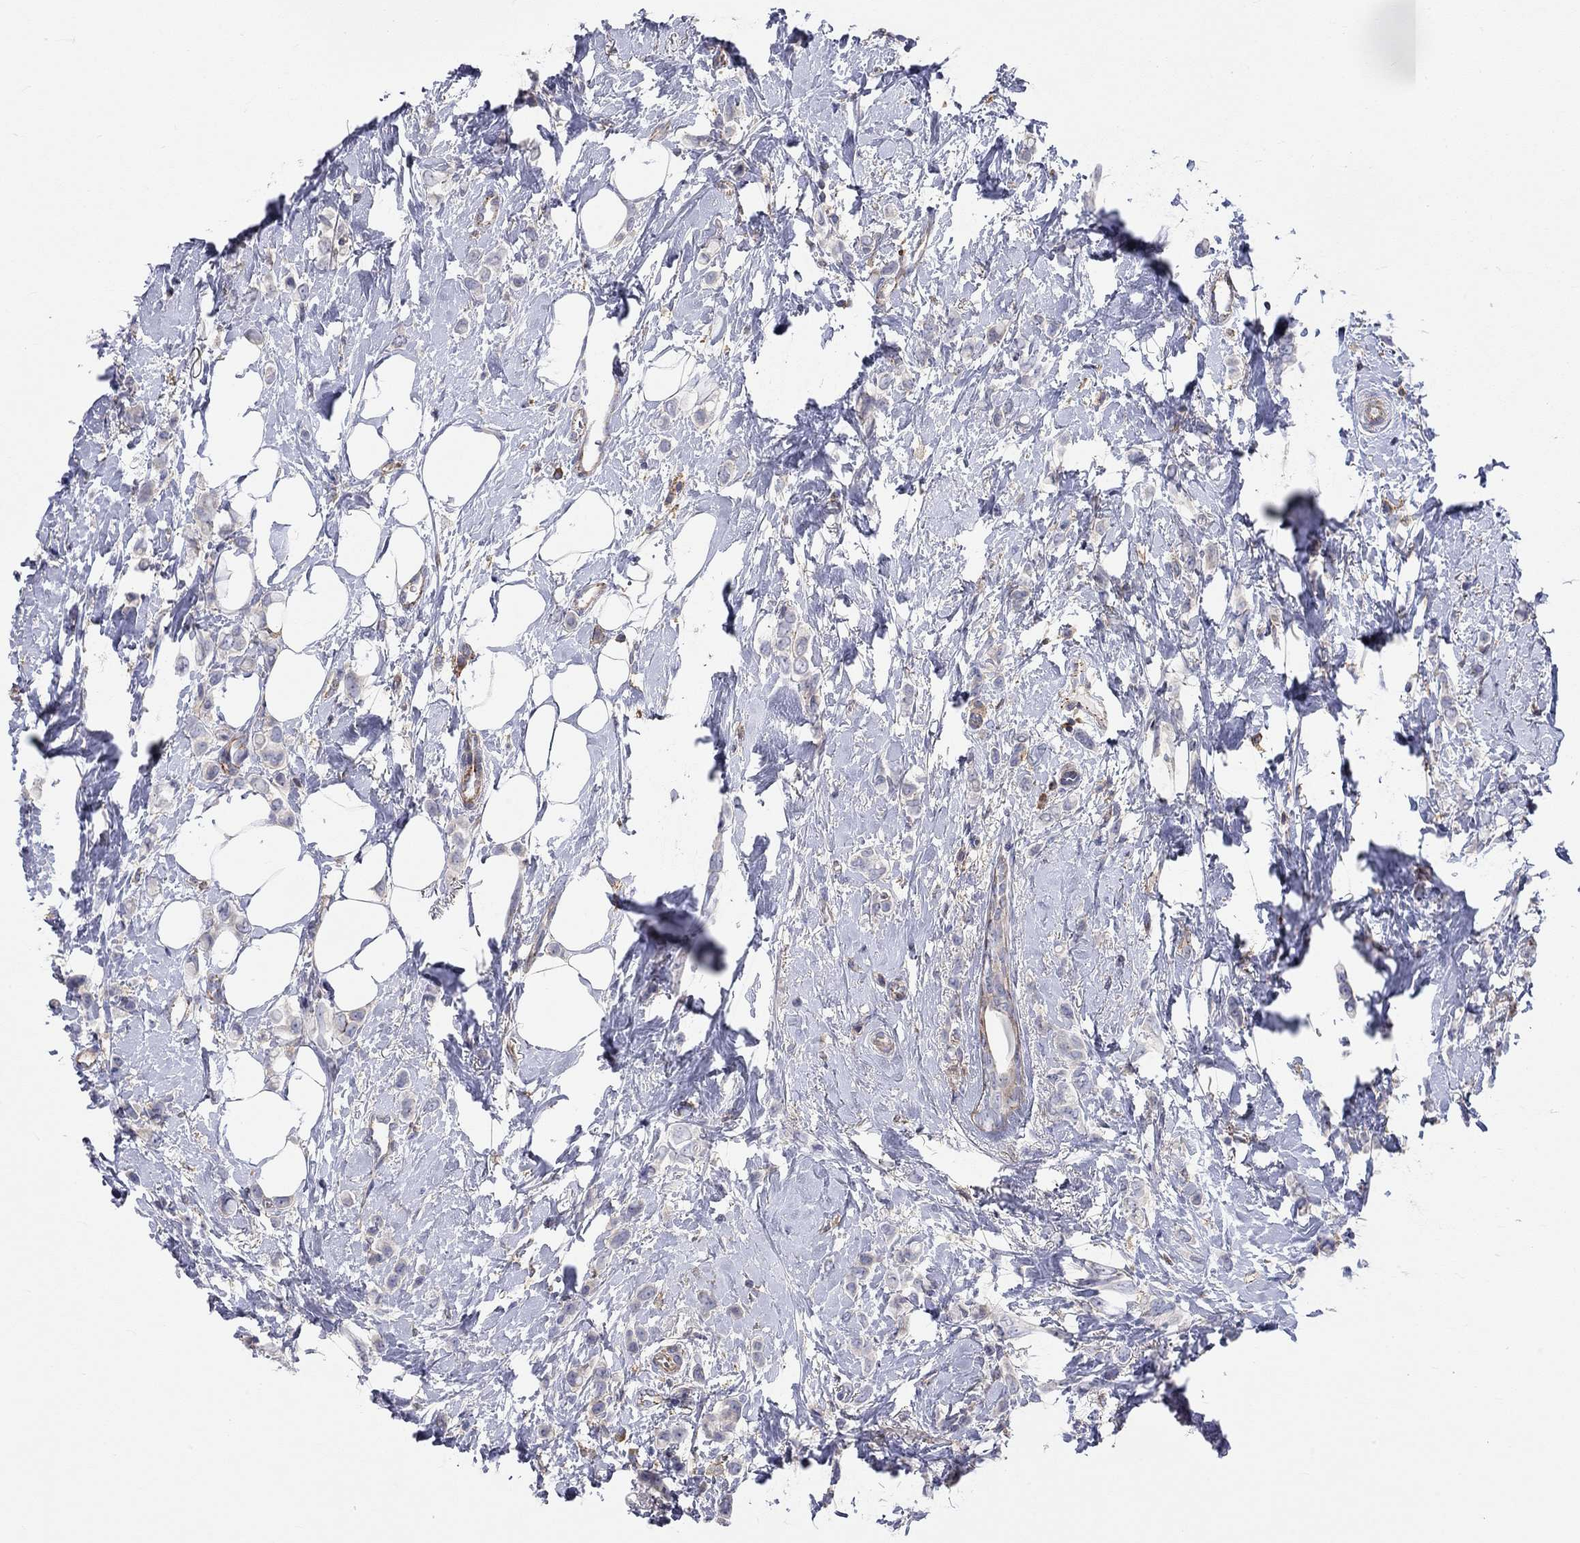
{"staining": {"intensity": "weak", "quantity": "<25%", "location": "cytoplasmic/membranous"}, "tissue": "breast cancer", "cell_type": "Tumor cells", "image_type": "cancer", "snomed": [{"axis": "morphology", "description": "Lobular carcinoma"}, {"axis": "topography", "description": "Breast"}], "caption": "Human breast lobular carcinoma stained for a protein using immunohistochemistry (IHC) shows no positivity in tumor cells.", "gene": "PCDHGA10", "patient": {"sex": "female", "age": 66}}